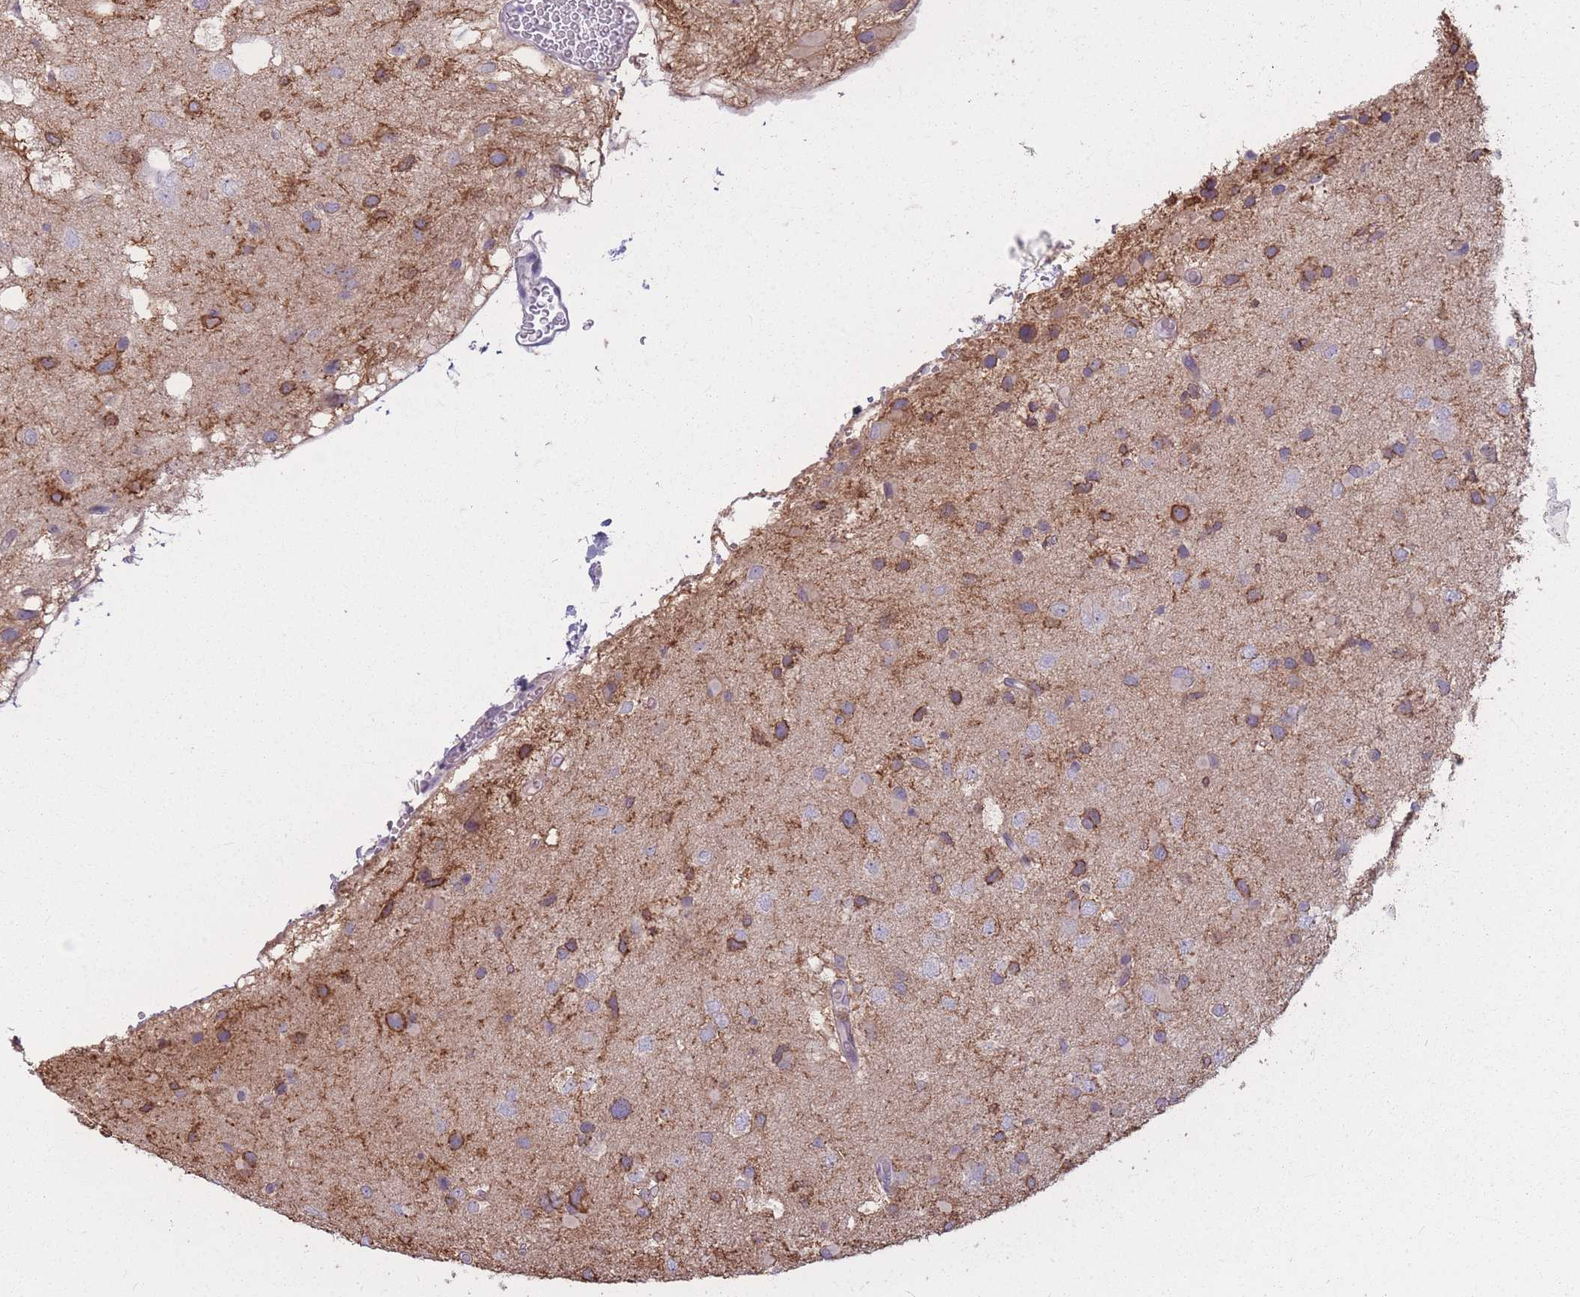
{"staining": {"intensity": "moderate", "quantity": "25%-75%", "location": "cytoplasmic/membranous"}, "tissue": "glioma", "cell_type": "Tumor cells", "image_type": "cancer", "snomed": [{"axis": "morphology", "description": "Glioma, malignant, High grade"}, {"axis": "topography", "description": "Brain"}], "caption": "About 25%-75% of tumor cells in high-grade glioma (malignant) reveal moderate cytoplasmic/membranous protein staining as visualized by brown immunohistochemical staining.", "gene": "GNA11", "patient": {"sex": "male", "age": 53}}